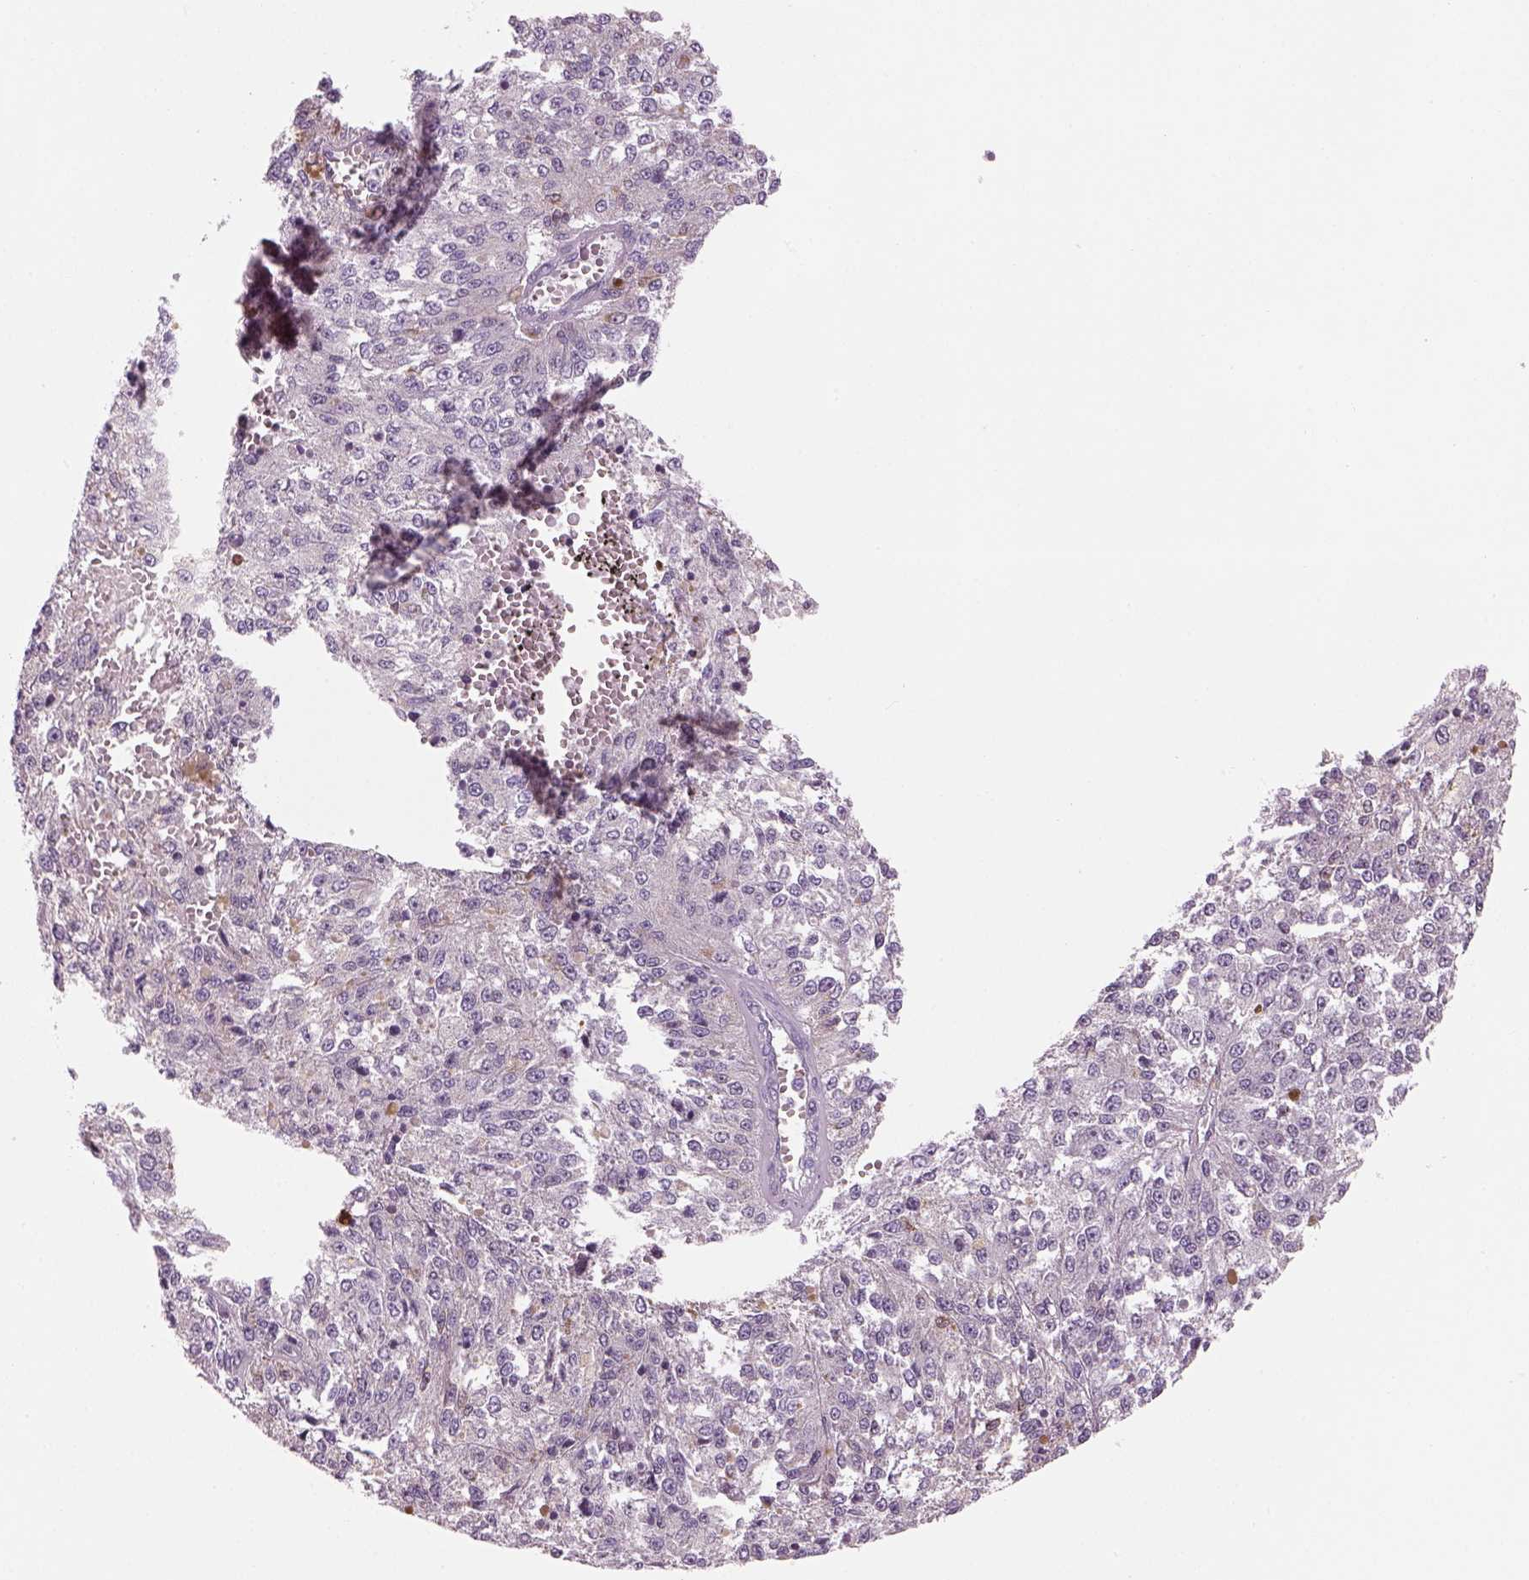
{"staining": {"intensity": "negative", "quantity": "none", "location": "none"}, "tissue": "melanoma", "cell_type": "Tumor cells", "image_type": "cancer", "snomed": [{"axis": "morphology", "description": "Malignant melanoma, Metastatic site"}, {"axis": "topography", "description": "Lymph node"}], "caption": "Malignant melanoma (metastatic site) was stained to show a protein in brown. There is no significant positivity in tumor cells.", "gene": "KCNMB4", "patient": {"sex": "female", "age": 64}}